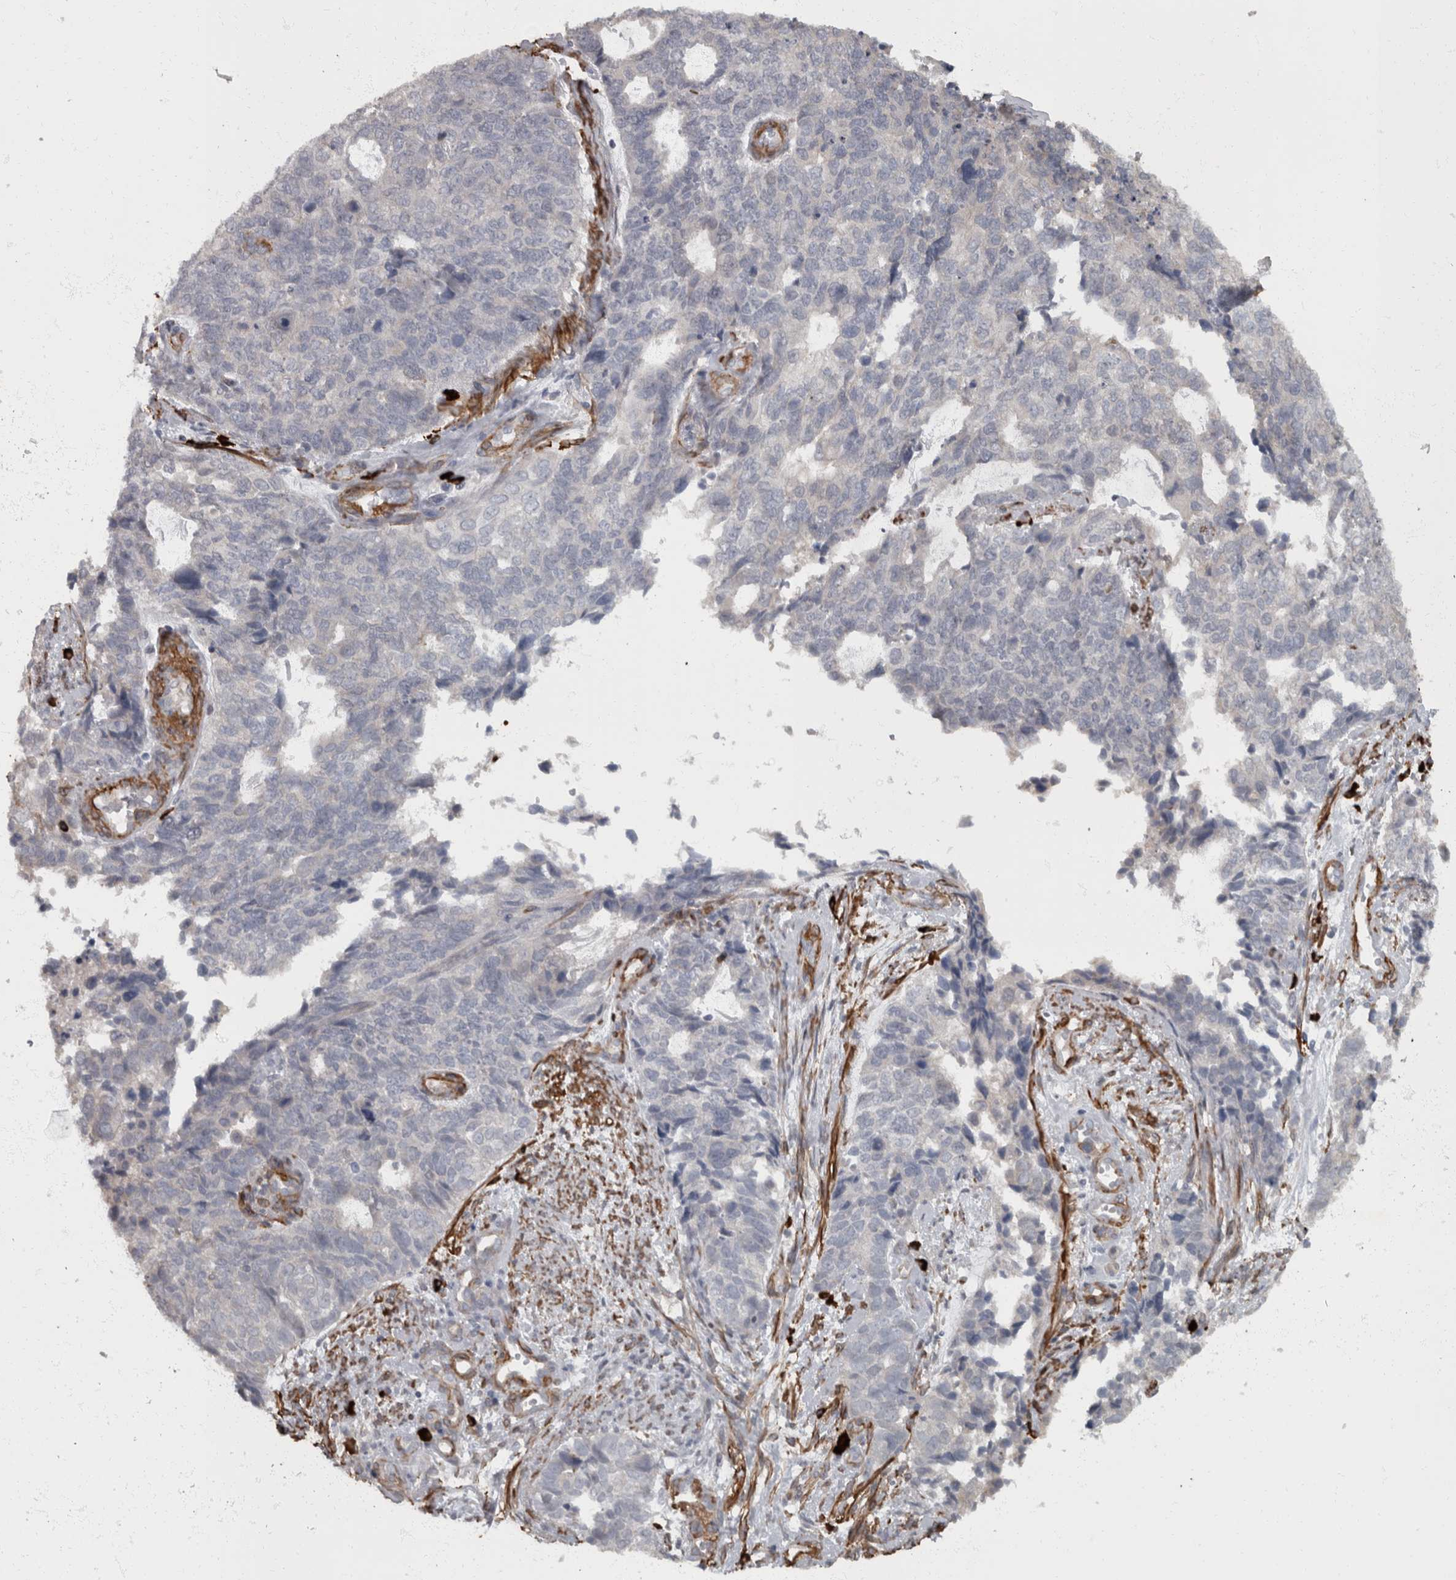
{"staining": {"intensity": "negative", "quantity": "none", "location": "none"}, "tissue": "cervical cancer", "cell_type": "Tumor cells", "image_type": "cancer", "snomed": [{"axis": "morphology", "description": "Squamous cell carcinoma, NOS"}, {"axis": "topography", "description": "Cervix"}], "caption": "This is an immunohistochemistry (IHC) image of squamous cell carcinoma (cervical). There is no positivity in tumor cells.", "gene": "MASTL", "patient": {"sex": "female", "age": 63}}